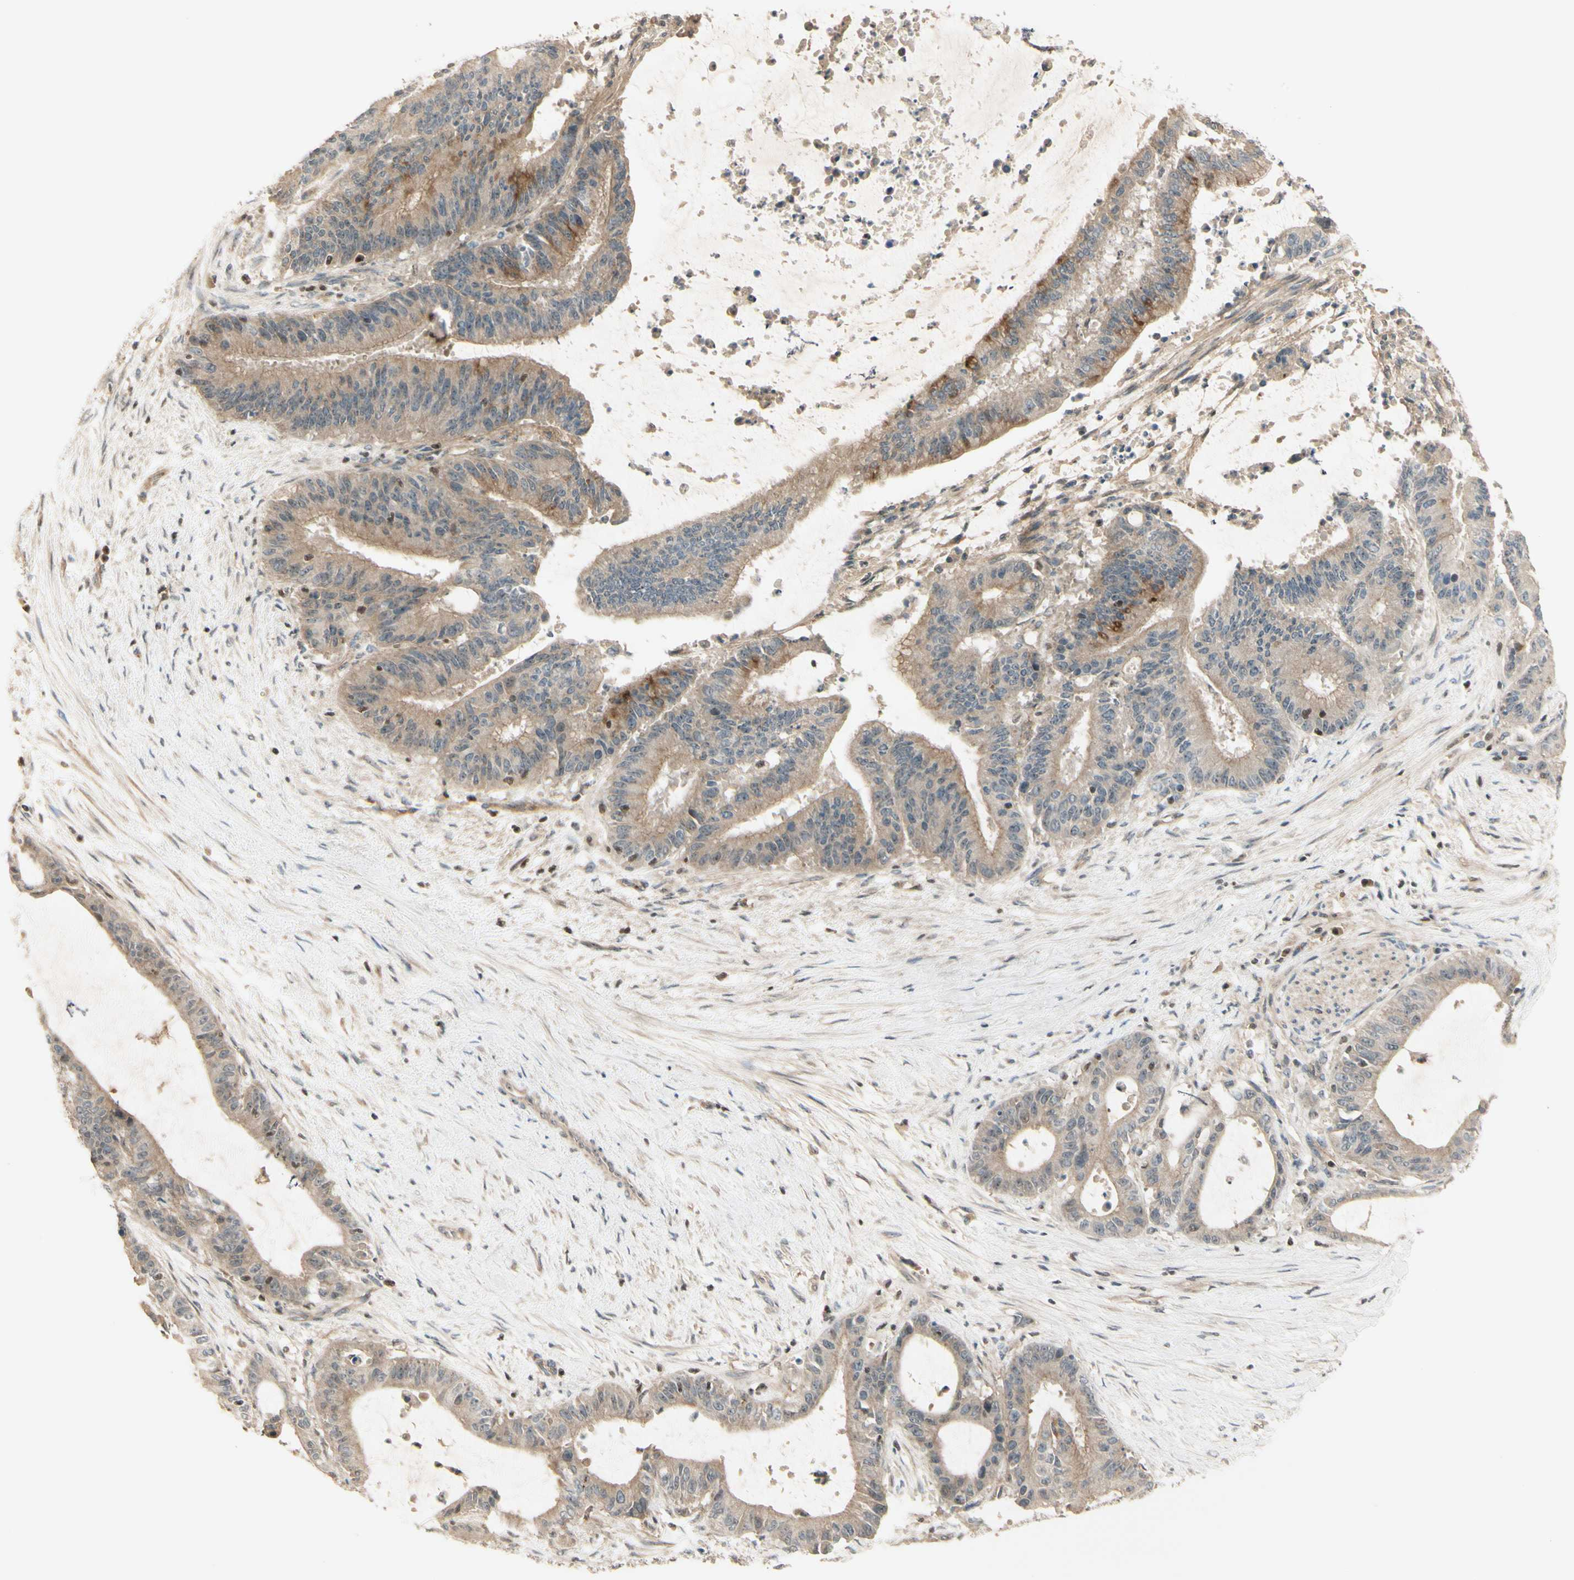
{"staining": {"intensity": "weak", "quantity": ">75%", "location": "cytoplasmic/membranous"}, "tissue": "liver cancer", "cell_type": "Tumor cells", "image_type": "cancer", "snomed": [{"axis": "morphology", "description": "Cholangiocarcinoma"}, {"axis": "topography", "description": "Liver"}], "caption": "Immunohistochemical staining of cholangiocarcinoma (liver) exhibits weak cytoplasmic/membranous protein expression in about >75% of tumor cells.", "gene": "NFYA", "patient": {"sex": "female", "age": 73}}